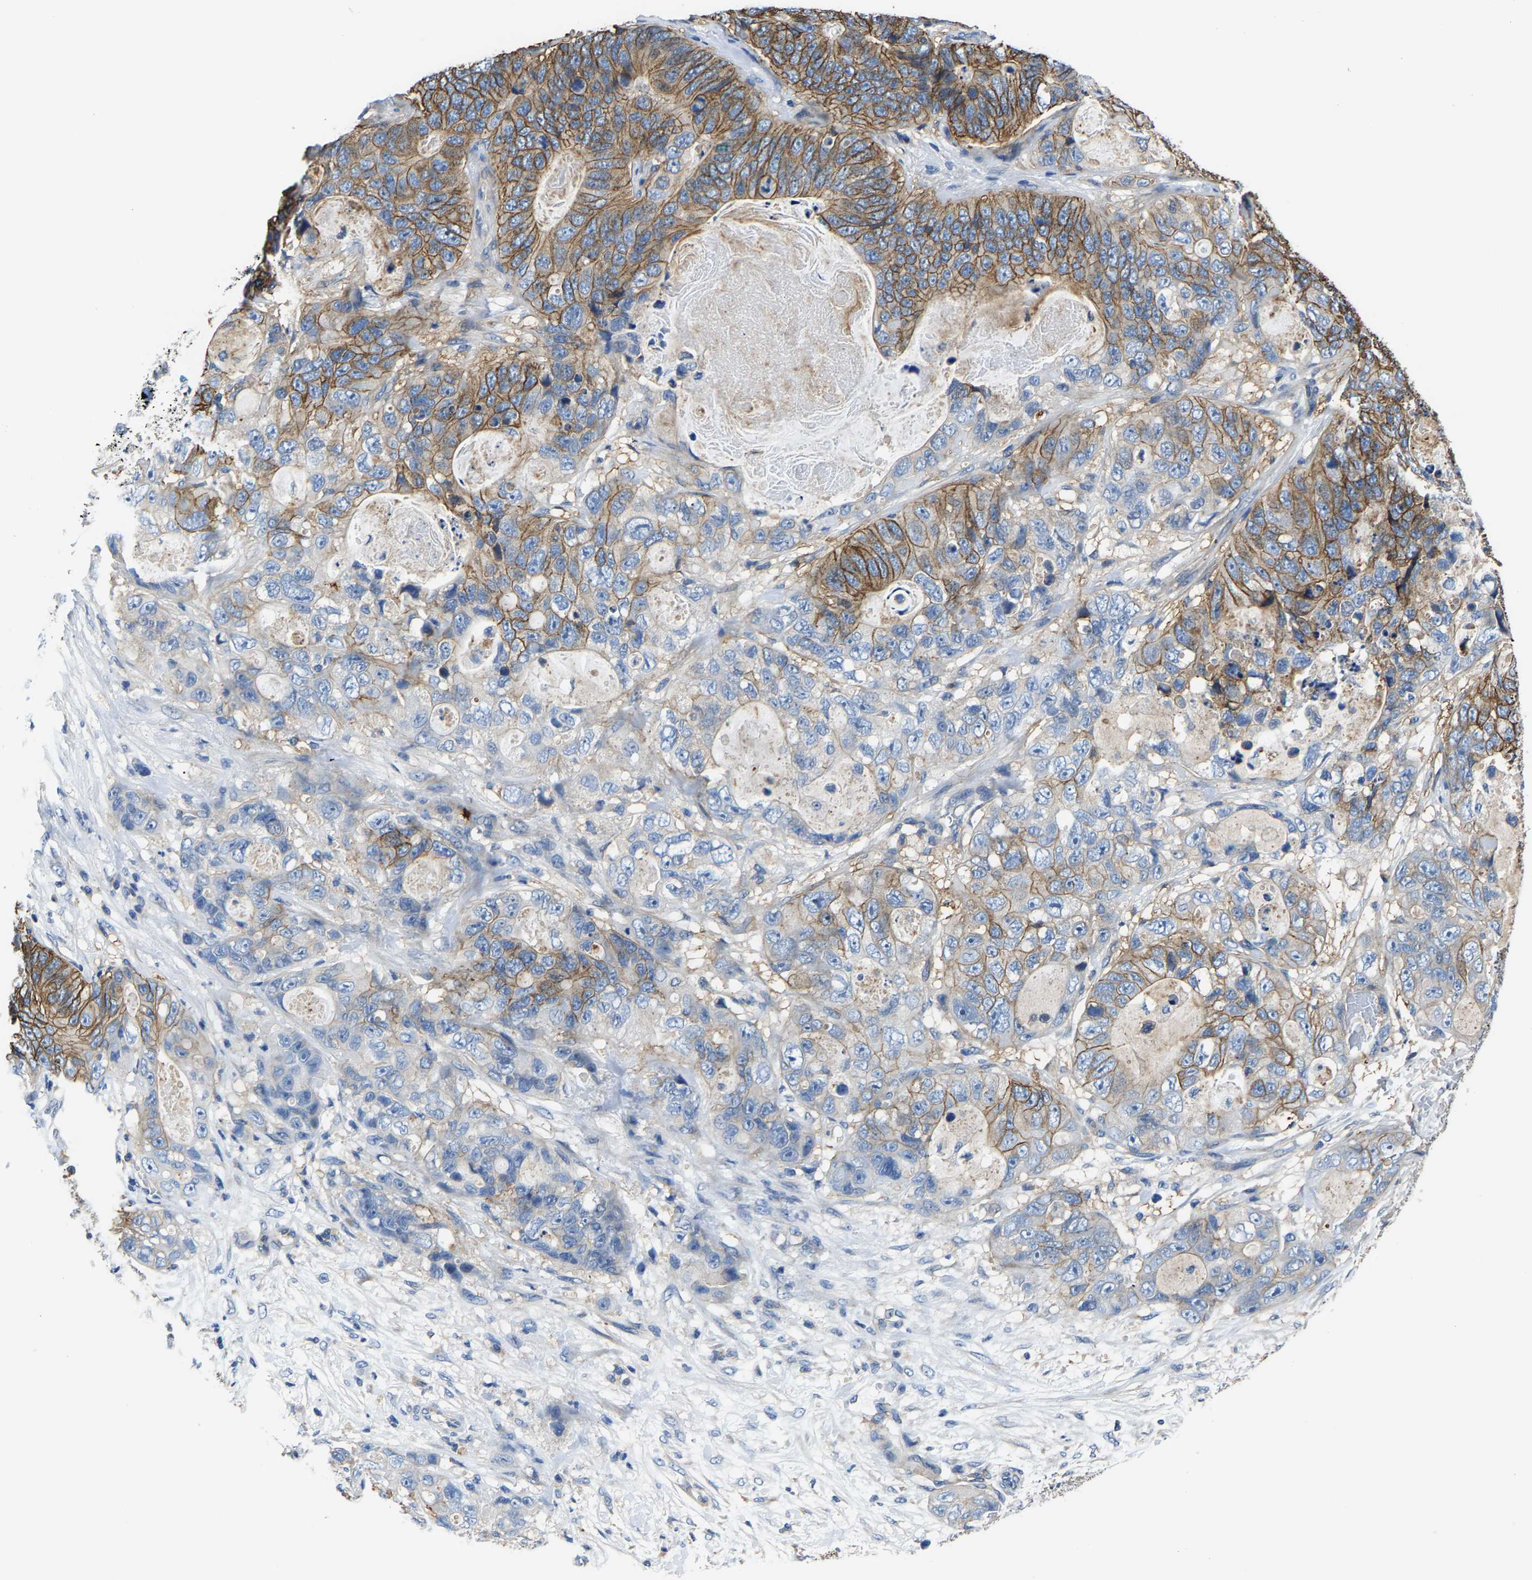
{"staining": {"intensity": "moderate", "quantity": "25%-75%", "location": "cytoplasmic/membranous"}, "tissue": "stomach cancer", "cell_type": "Tumor cells", "image_type": "cancer", "snomed": [{"axis": "morphology", "description": "Normal tissue, NOS"}, {"axis": "morphology", "description": "Adenocarcinoma, NOS"}, {"axis": "topography", "description": "Stomach"}], "caption": "Brown immunohistochemical staining in human adenocarcinoma (stomach) demonstrates moderate cytoplasmic/membranous expression in approximately 25%-75% of tumor cells. (brown staining indicates protein expression, while blue staining denotes nuclei).", "gene": "TRAF6", "patient": {"sex": "female", "age": 89}}